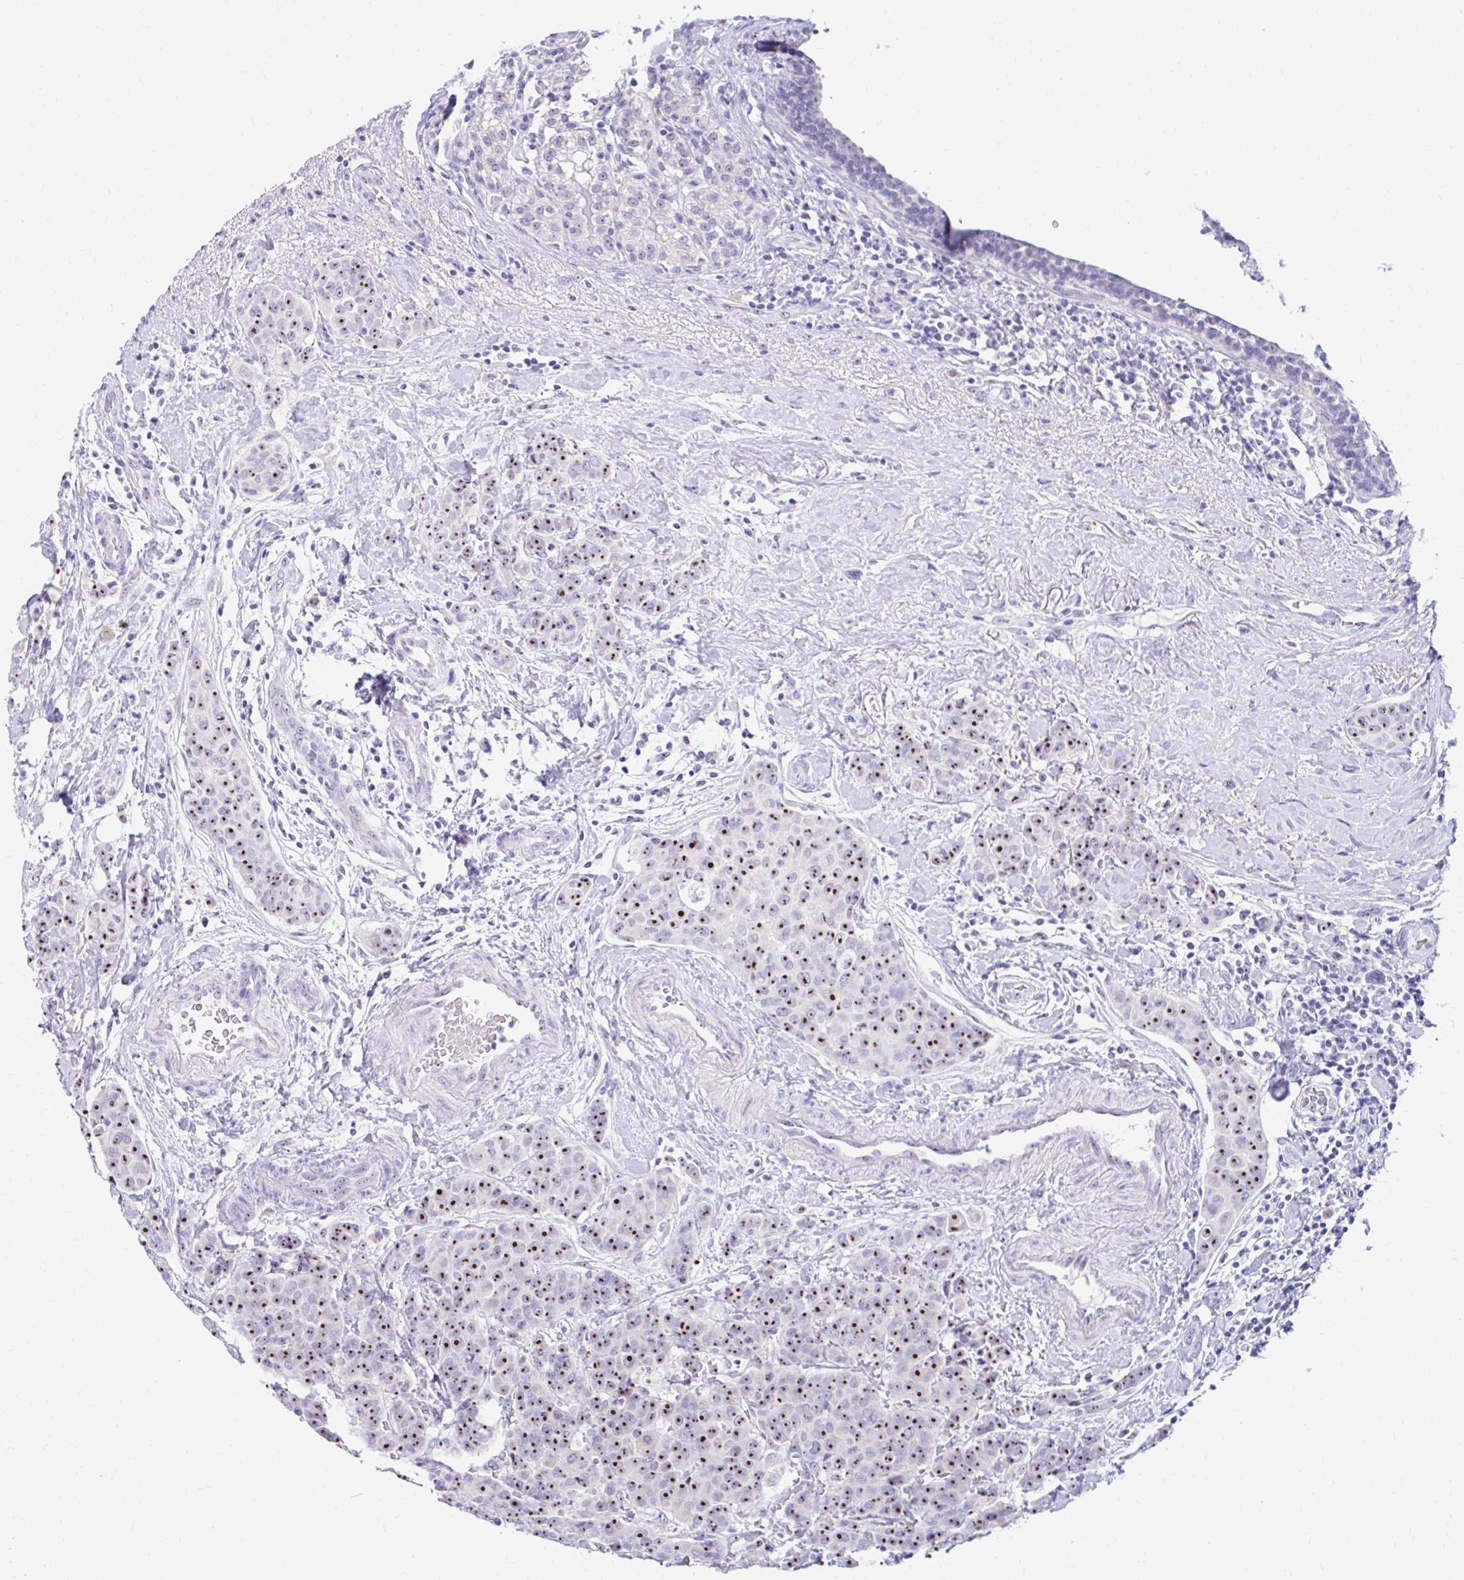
{"staining": {"intensity": "strong", "quantity": ">75%", "location": "nuclear"}, "tissue": "breast cancer", "cell_type": "Tumor cells", "image_type": "cancer", "snomed": [{"axis": "morphology", "description": "Duct carcinoma"}, {"axis": "topography", "description": "Breast"}], "caption": "Breast intraductal carcinoma stained for a protein displays strong nuclear positivity in tumor cells.", "gene": "FTSJ3", "patient": {"sex": "female", "age": 40}}